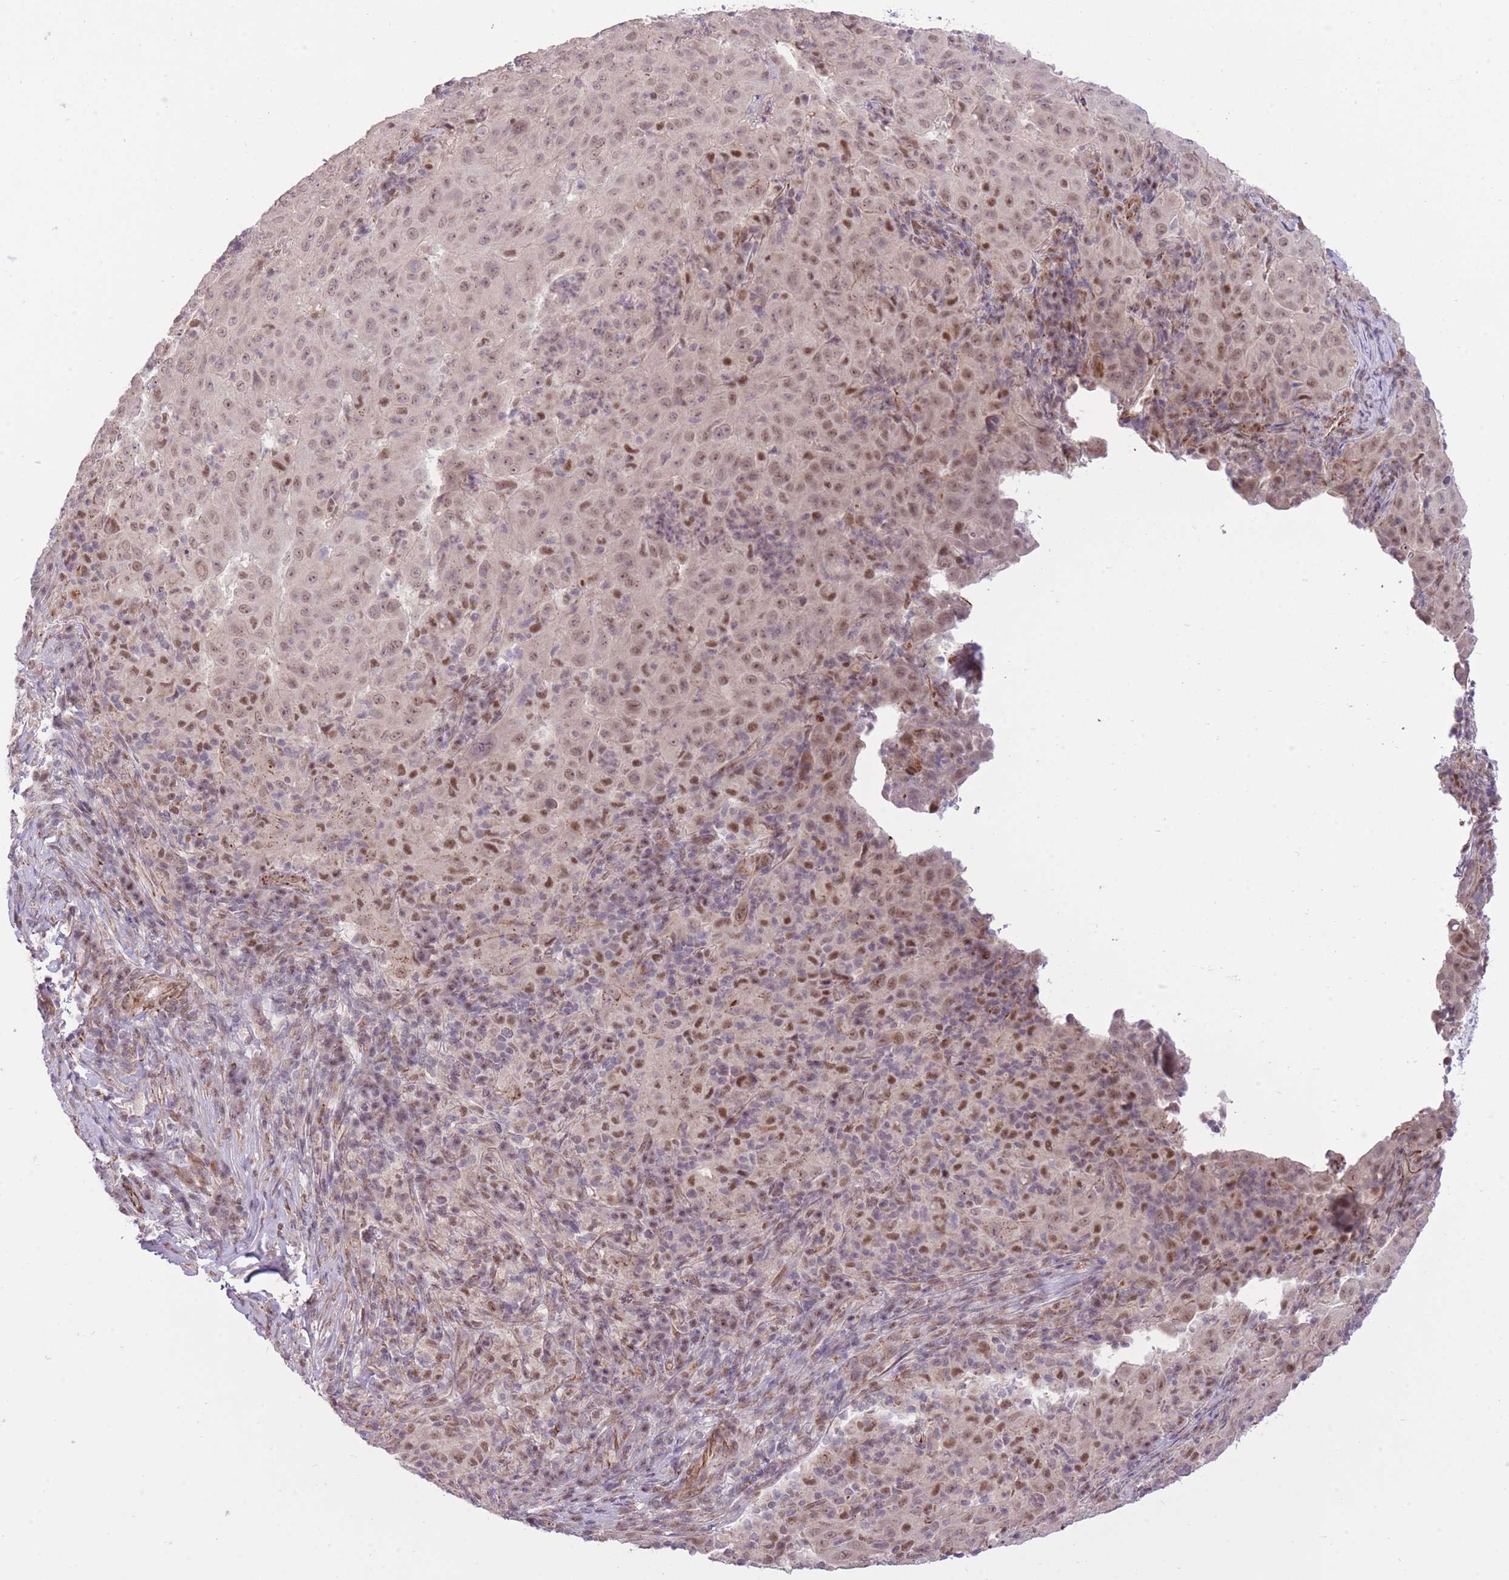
{"staining": {"intensity": "weak", "quantity": ">75%", "location": "nuclear"}, "tissue": "pancreatic cancer", "cell_type": "Tumor cells", "image_type": "cancer", "snomed": [{"axis": "morphology", "description": "Adenocarcinoma, NOS"}, {"axis": "topography", "description": "Pancreas"}], "caption": "About >75% of tumor cells in human pancreatic adenocarcinoma reveal weak nuclear protein positivity as visualized by brown immunohistochemical staining.", "gene": "ELL", "patient": {"sex": "male", "age": 63}}